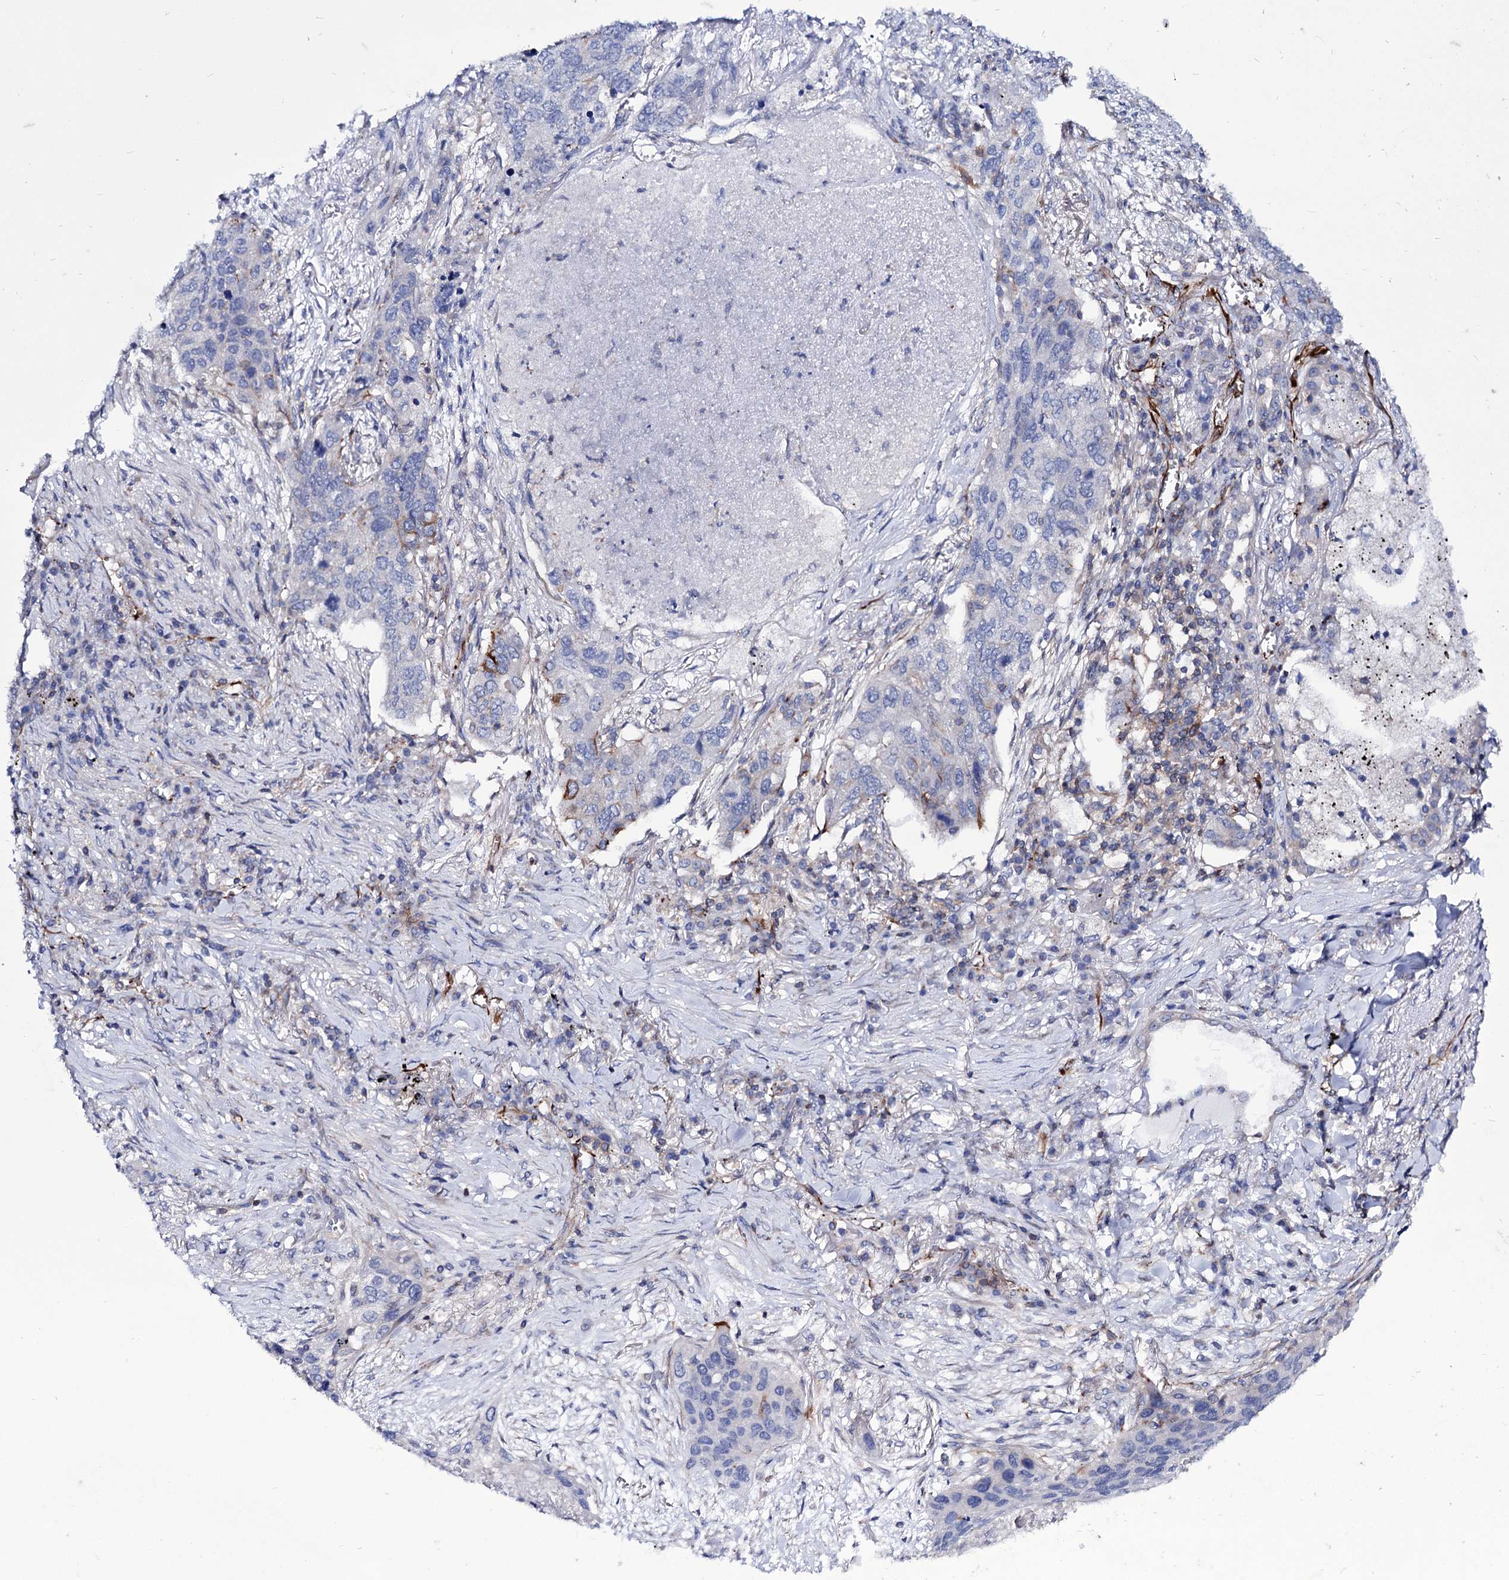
{"staining": {"intensity": "negative", "quantity": "none", "location": "none"}, "tissue": "lung cancer", "cell_type": "Tumor cells", "image_type": "cancer", "snomed": [{"axis": "morphology", "description": "Squamous cell carcinoma, NOS"}, {"axis": "topography", "description": "Lung"}], "caption": "The image reveals no staining of tumor cells in squamous cell carcinoma (lung).", "gene": "AXL", "patient": {"sex": "female", "age": 63}}